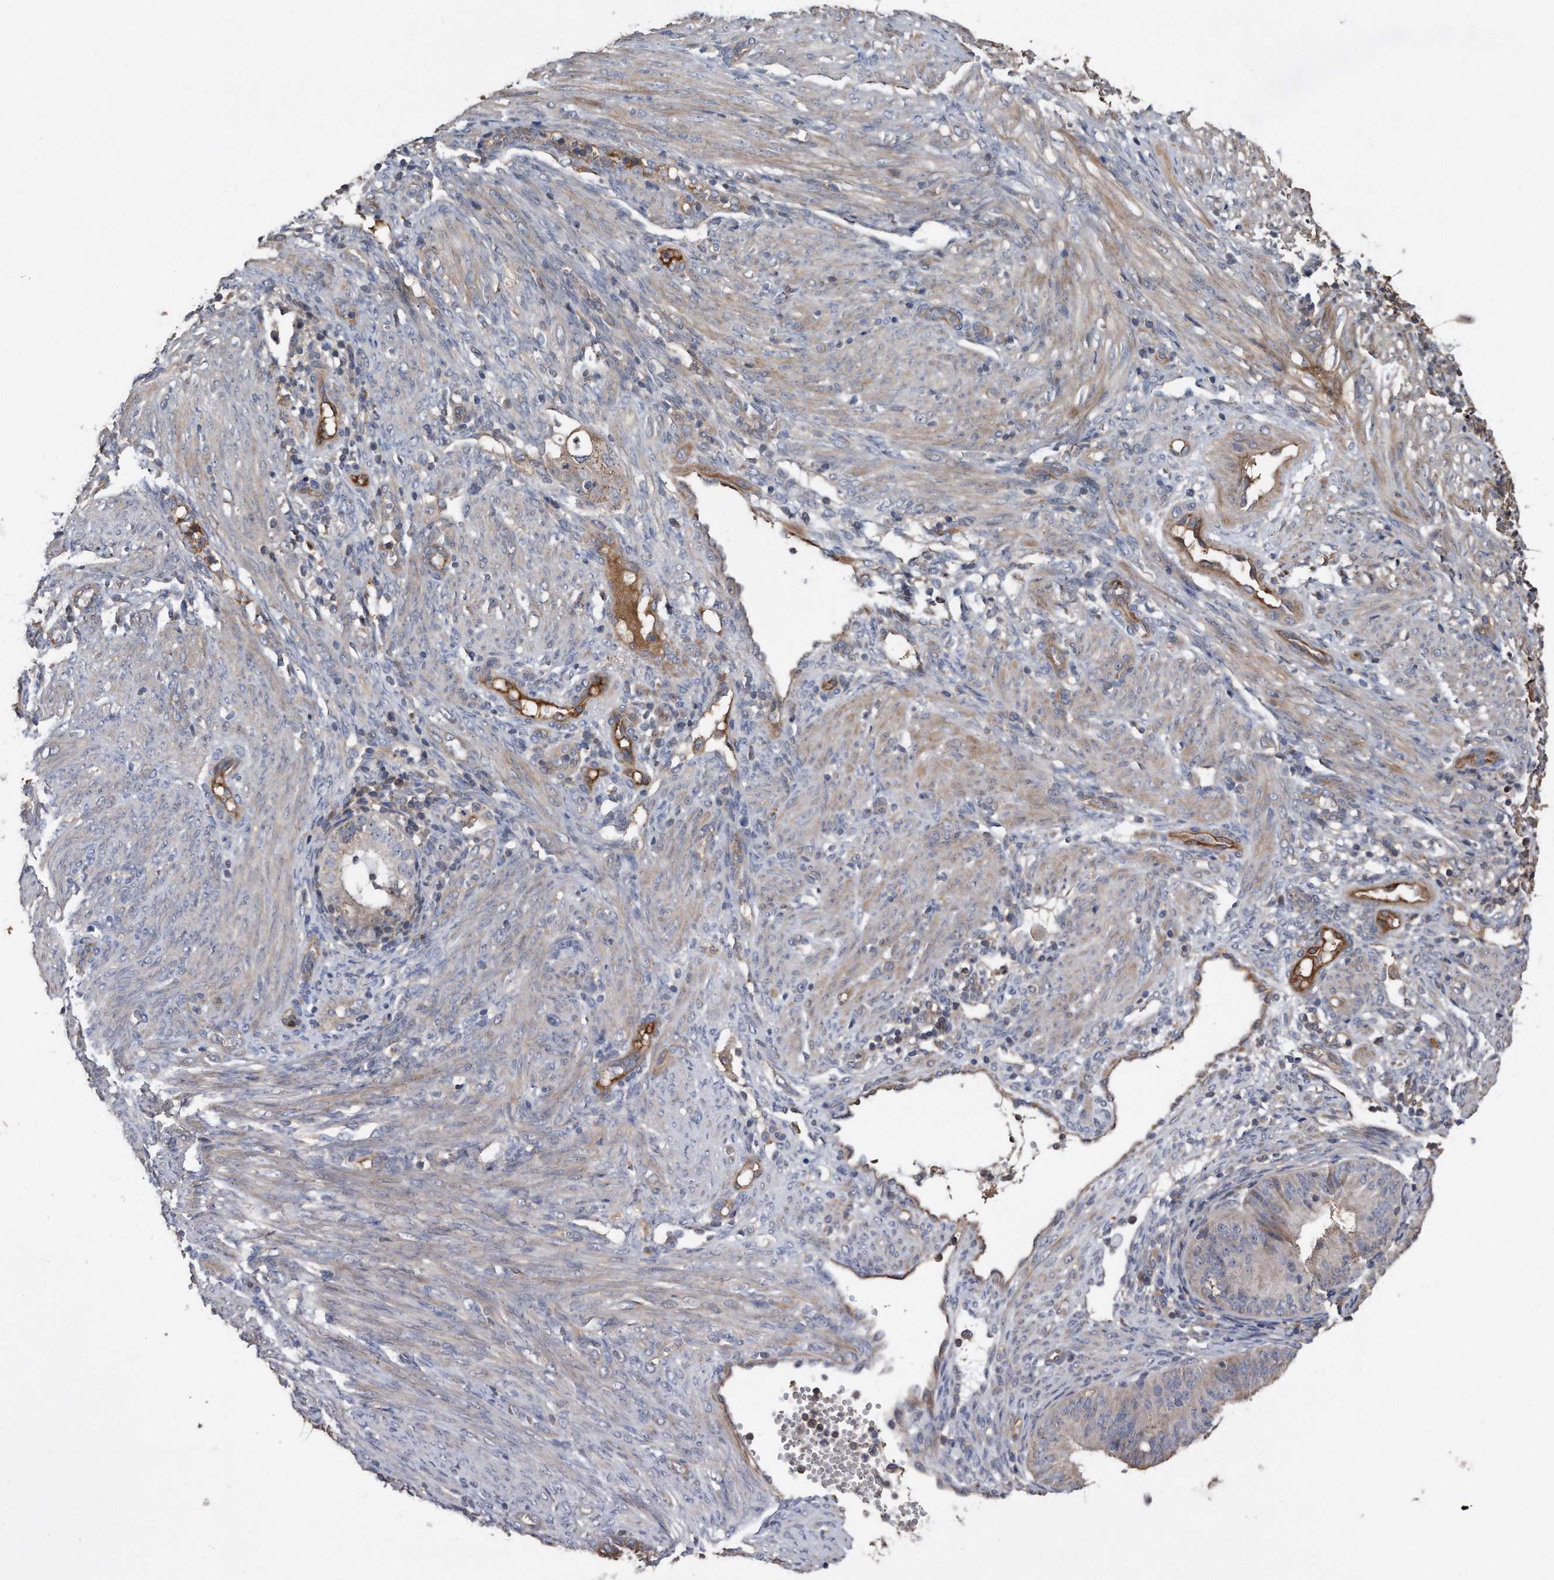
{"staining": {"intensity": "moderate", "quantity": "<25%", "location": "cytoplasmic/membranous"}, "tissue": "endometrial cancer", "cell_type": "Tumor cells", "image_type": "cancer", "snomed": [{"axis": "morphology", "description": "Adenocarcinoma, NOS"}, {"axis": "topography", "description": "Endometrium"}], "caption": "A histopathology image of endometrial cancer stained for a protein demonstrates moderate cytoplasmic/membranous brown staining in tumor cells.", "gene": "KCND3", "patient": {"sex": "female", "age": 51}}